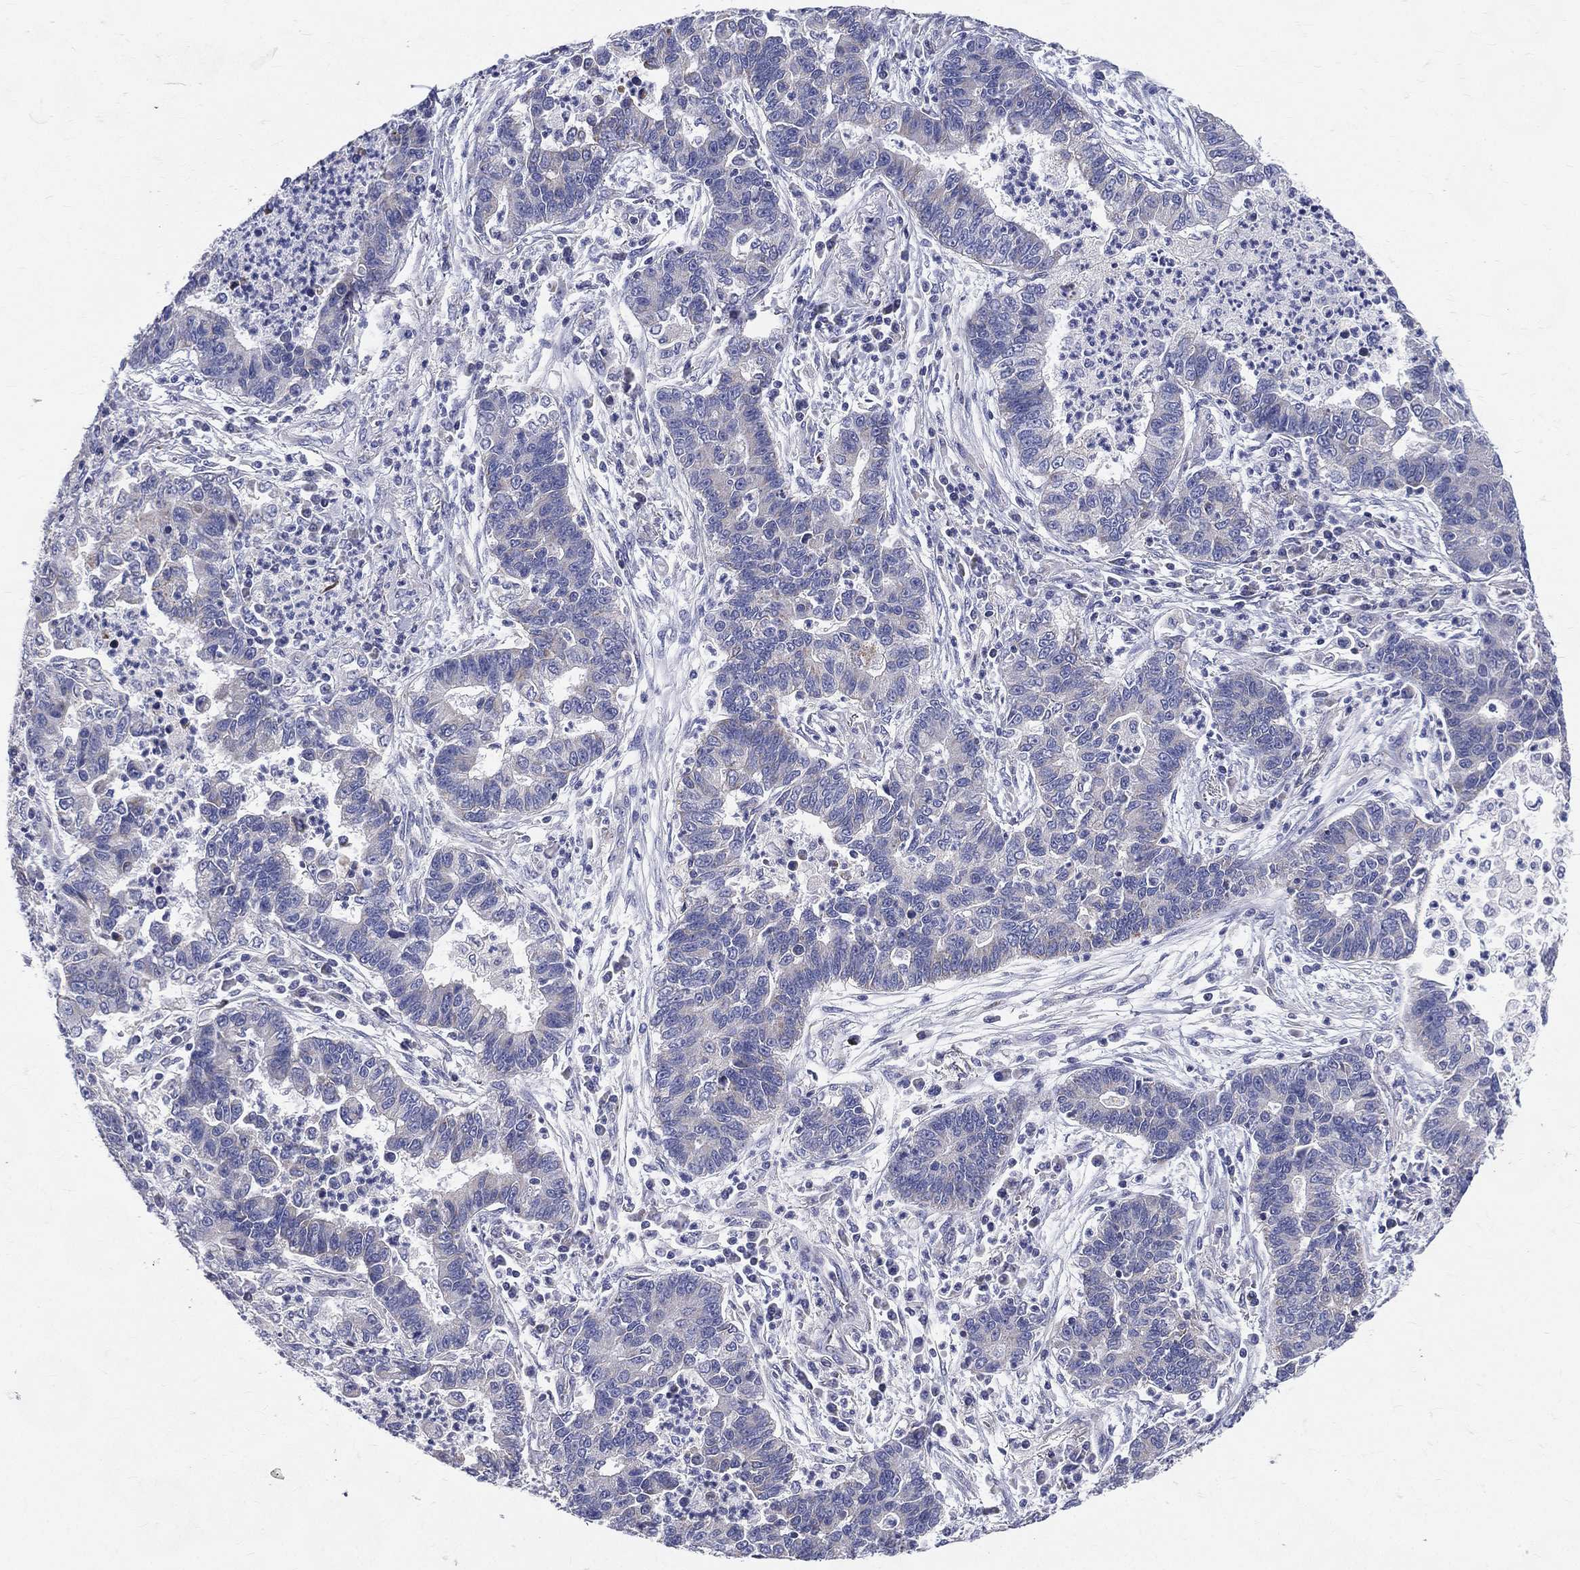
{"staining": {"intensity": "negative", "quantity": "none", "location": "none"}, "tissue": "lung cancer", "cell_type": "Tumor cells", "image_type": "cancer", "snomed": [{"axis": "morphology", "description": "Adenocarcinoma, NOS"}, {"axis": "topography", "description": "Lung"}], "caption": "Tumor cells show no significant expression in adenocarcinoma (lung).", "gene": "PWWP3A", "patient": {"sex": "female", "age": 57}}